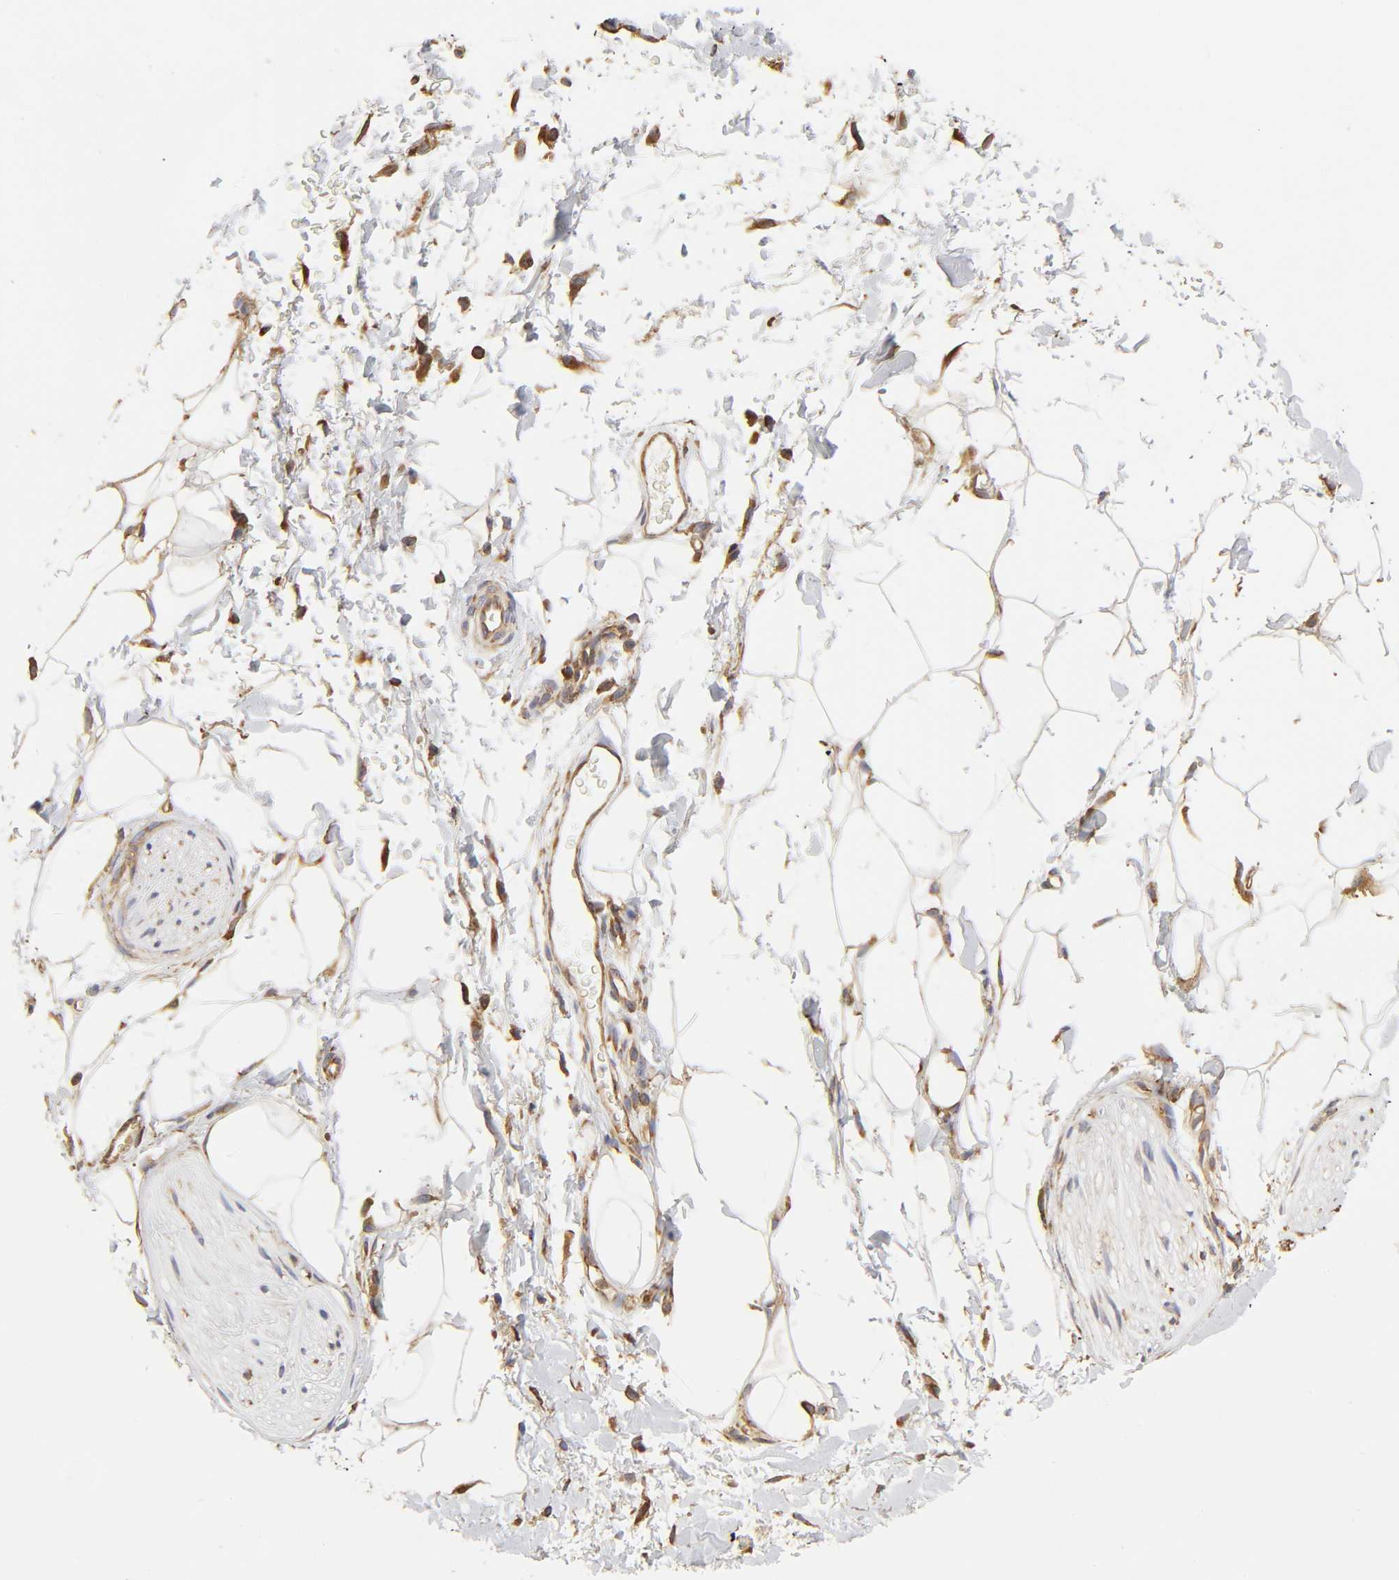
{"staining": {"intensity": "moderate", "quantity": ">75%", "location": "cytoplasmic/membranous"}, "tissue": "adipose tissue", "cell_type": "Adipocytes", "image_type": "normal", "snomed": [{"axis": "morphology", "description": "Normal tissue, NOS"}, {"axis": "topography", "description": "Soft tissue"}, {"axis": "topography", "description": "Peripheral nerve tissue"}], "caption": "Moderate cytoplasmic/membranous staining is identified in approximately >75% of adipocytes in benign adipose tissue. The staining was performed using DAB, with brown indicating positive protein expression. Nuclei are stained blue with hematoxylin.", "gene": "RPL14", "patient": {"sex": "female", "age": 71}}